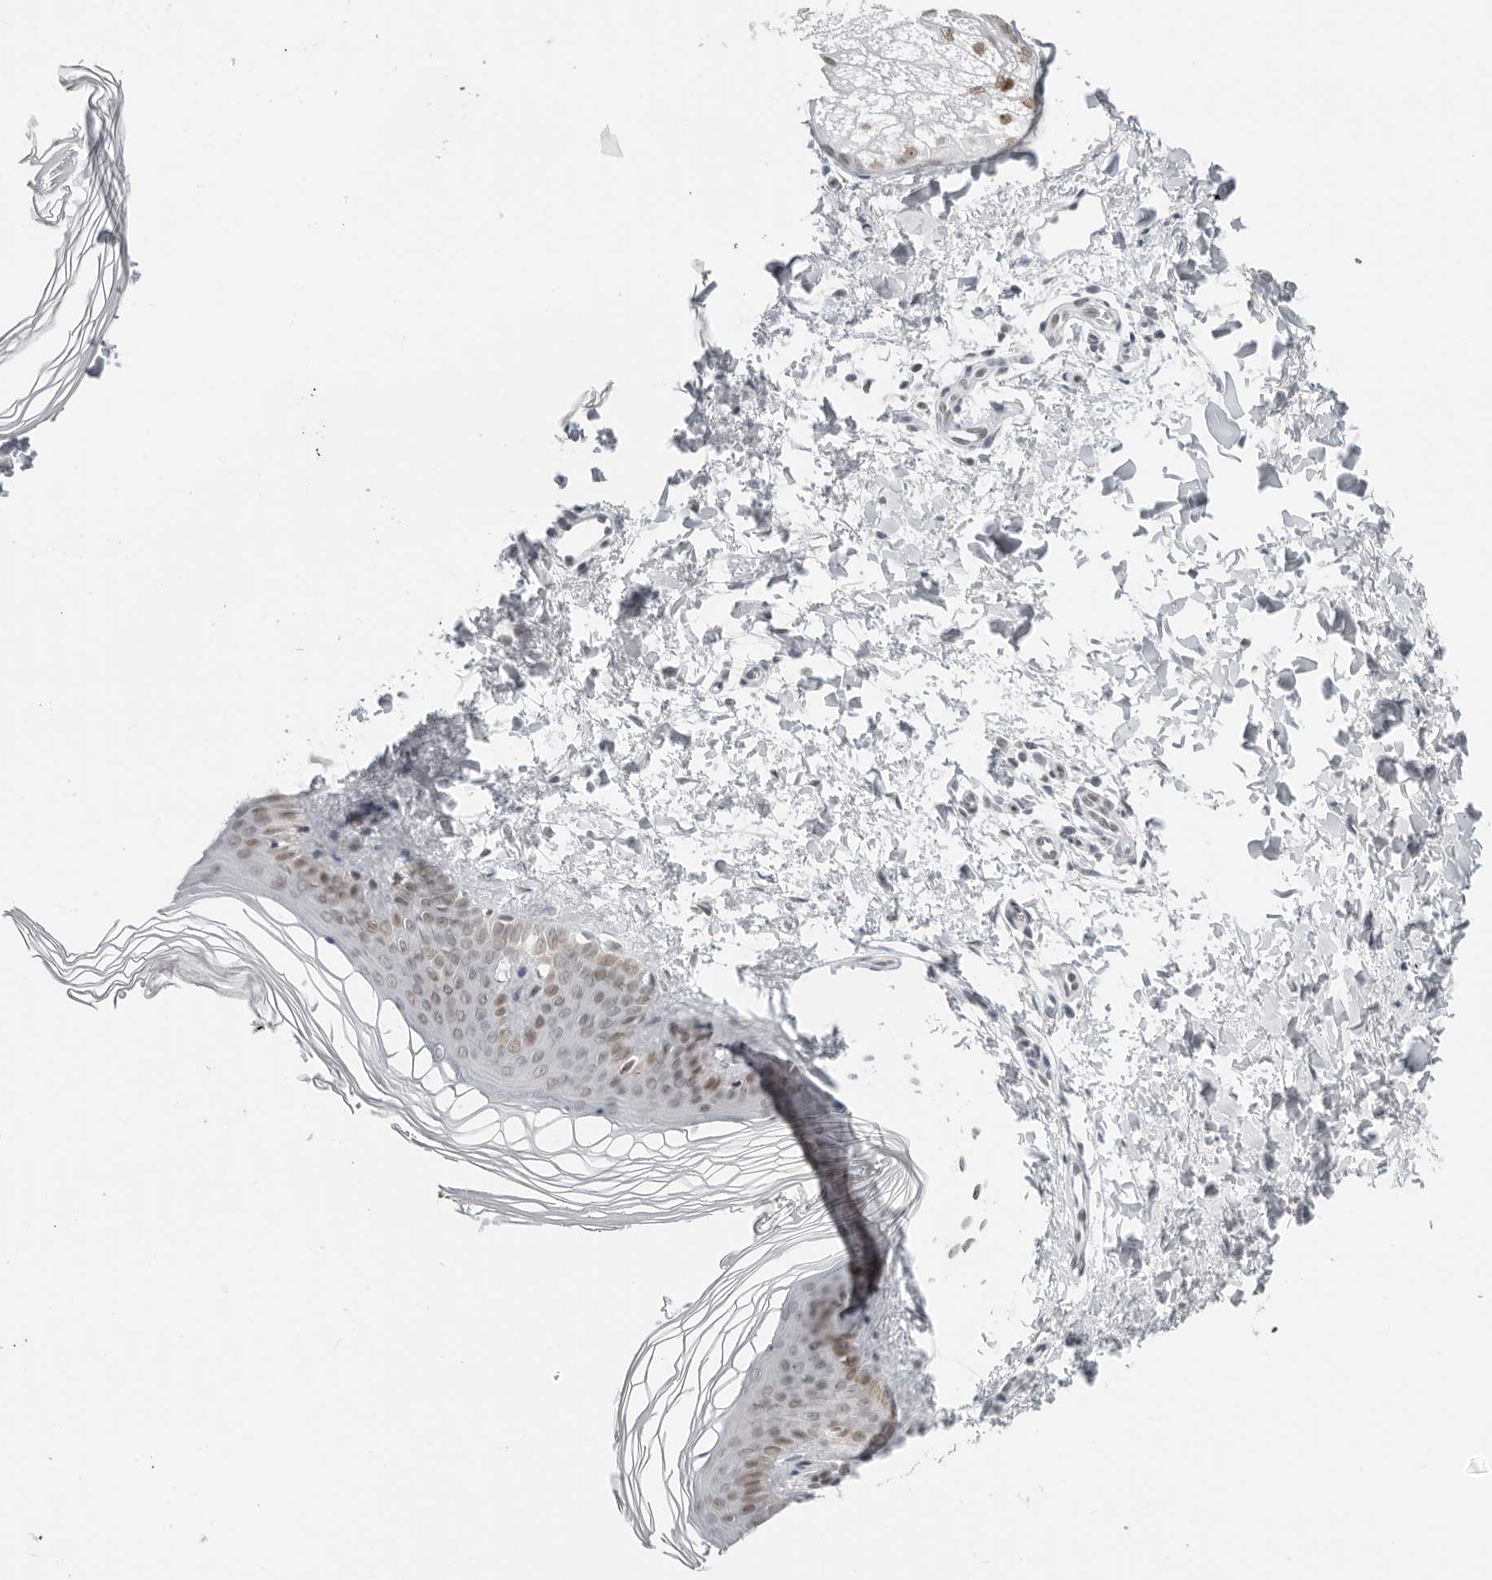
{"staining": {"intensity": "negative", "quantity": "none", "location": "none"}, "tissue": "skin", "cell_type": "Fibroblasts", "image_type": "normal", "snomed": [{"axis": "morphology", "description": "Normal tissue, NOS"}, {"axis": "topography", "description": "Skin"}], "caption": "Immunohistochemistry of normal skin shows no staining in fibroblasts. Nuclei are stained in blue.", "gene": "FOXK2", "patient": {"sex": "female", "age": 27}}